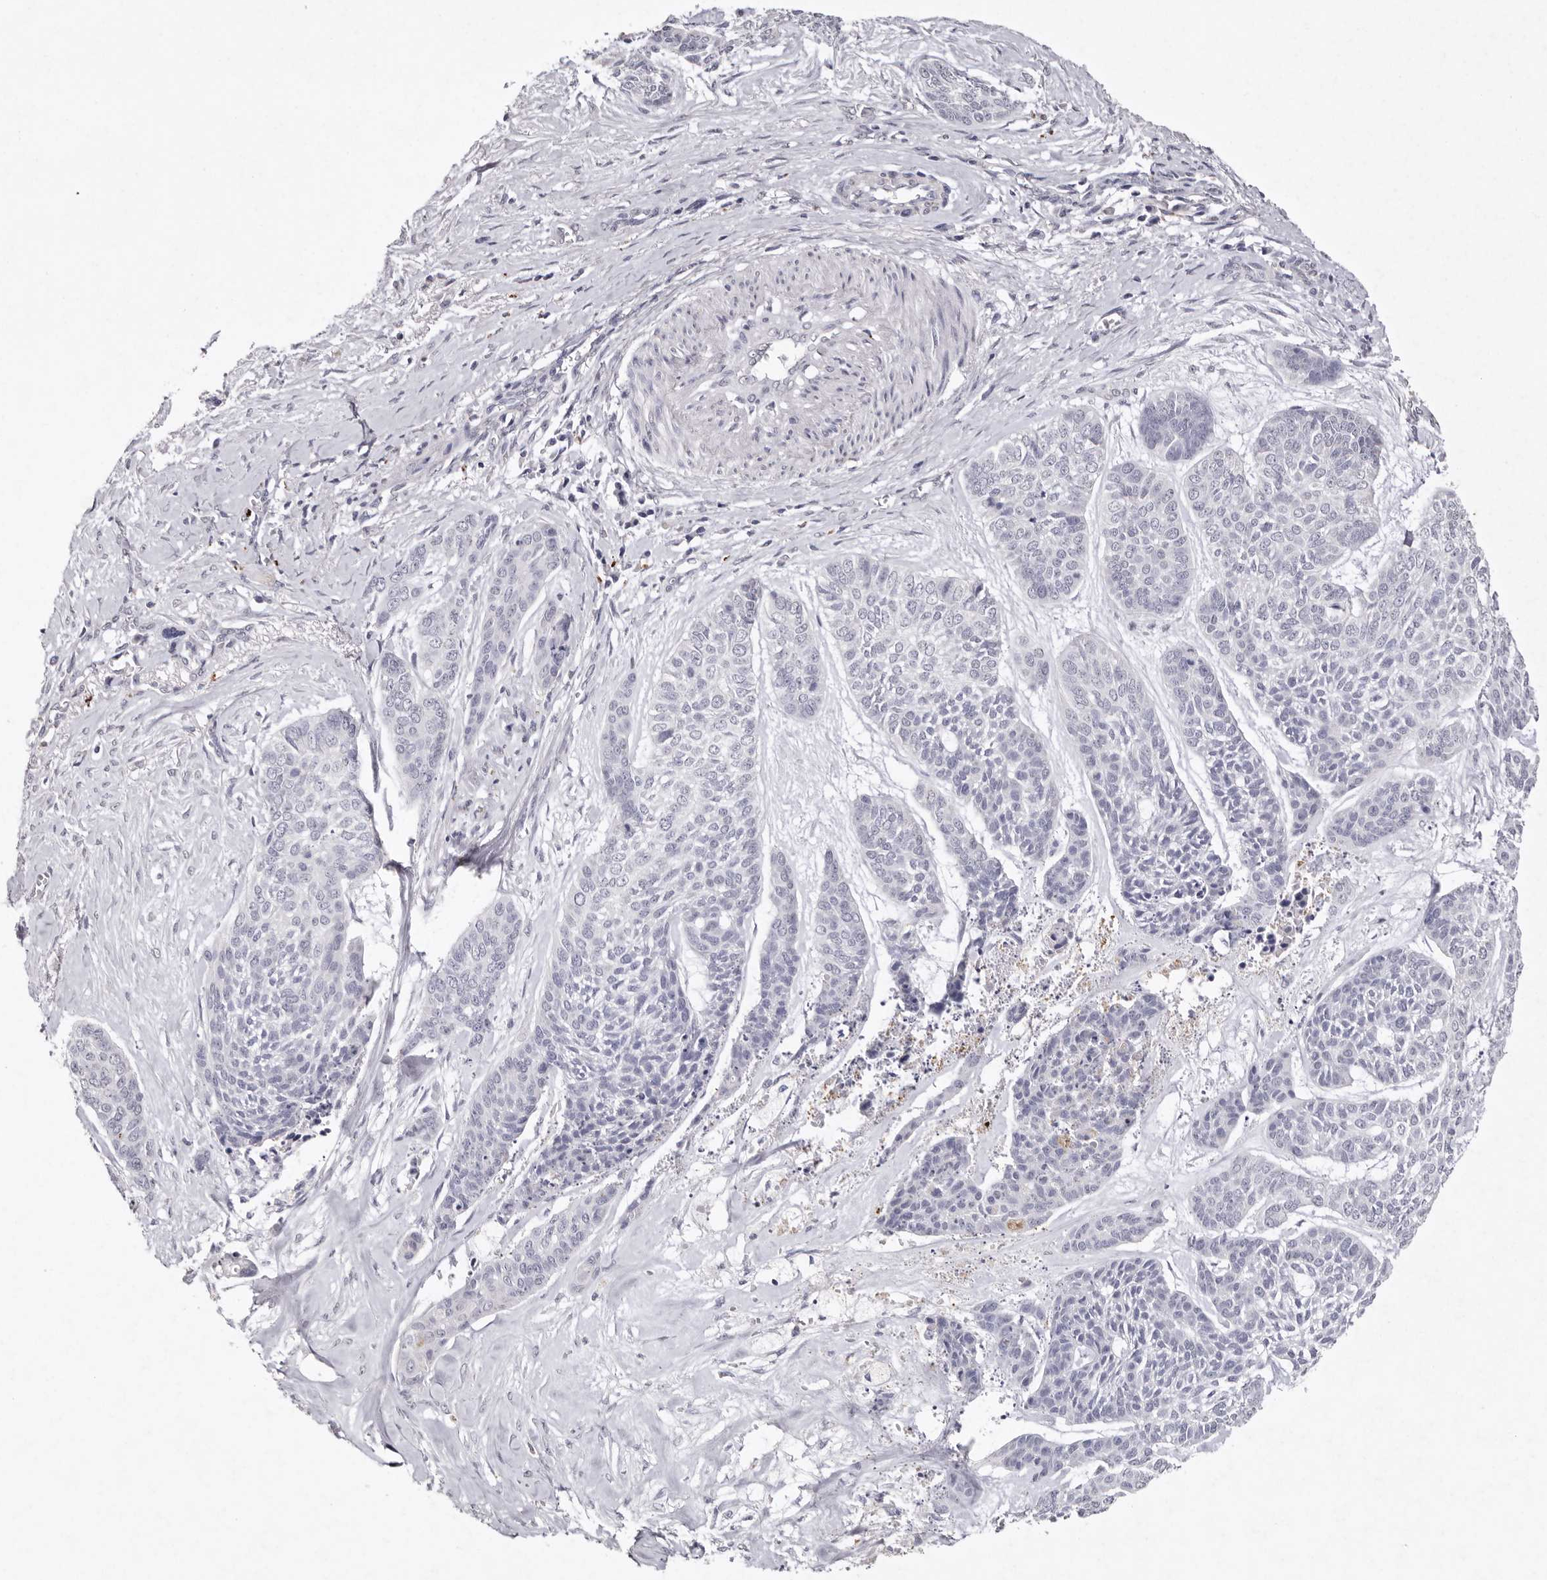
{"staining": {"intensity": "negative", "quantity": "none", "location": "none"}, "tissue": "skin cancer", "cell_type": "Tumor cells", "image_type": "cancer", "snomed": [{"axis": "morphology", "description": "Basal cell carcinoma"}, {"axis": "topography", "description": "Skin"}], "caption": "There is no significant positivity in tumor cells of skin cancer (basal cell carcinoma).", "gene": "FAM185A", "patient": {"sex": "female", "age": 64}}